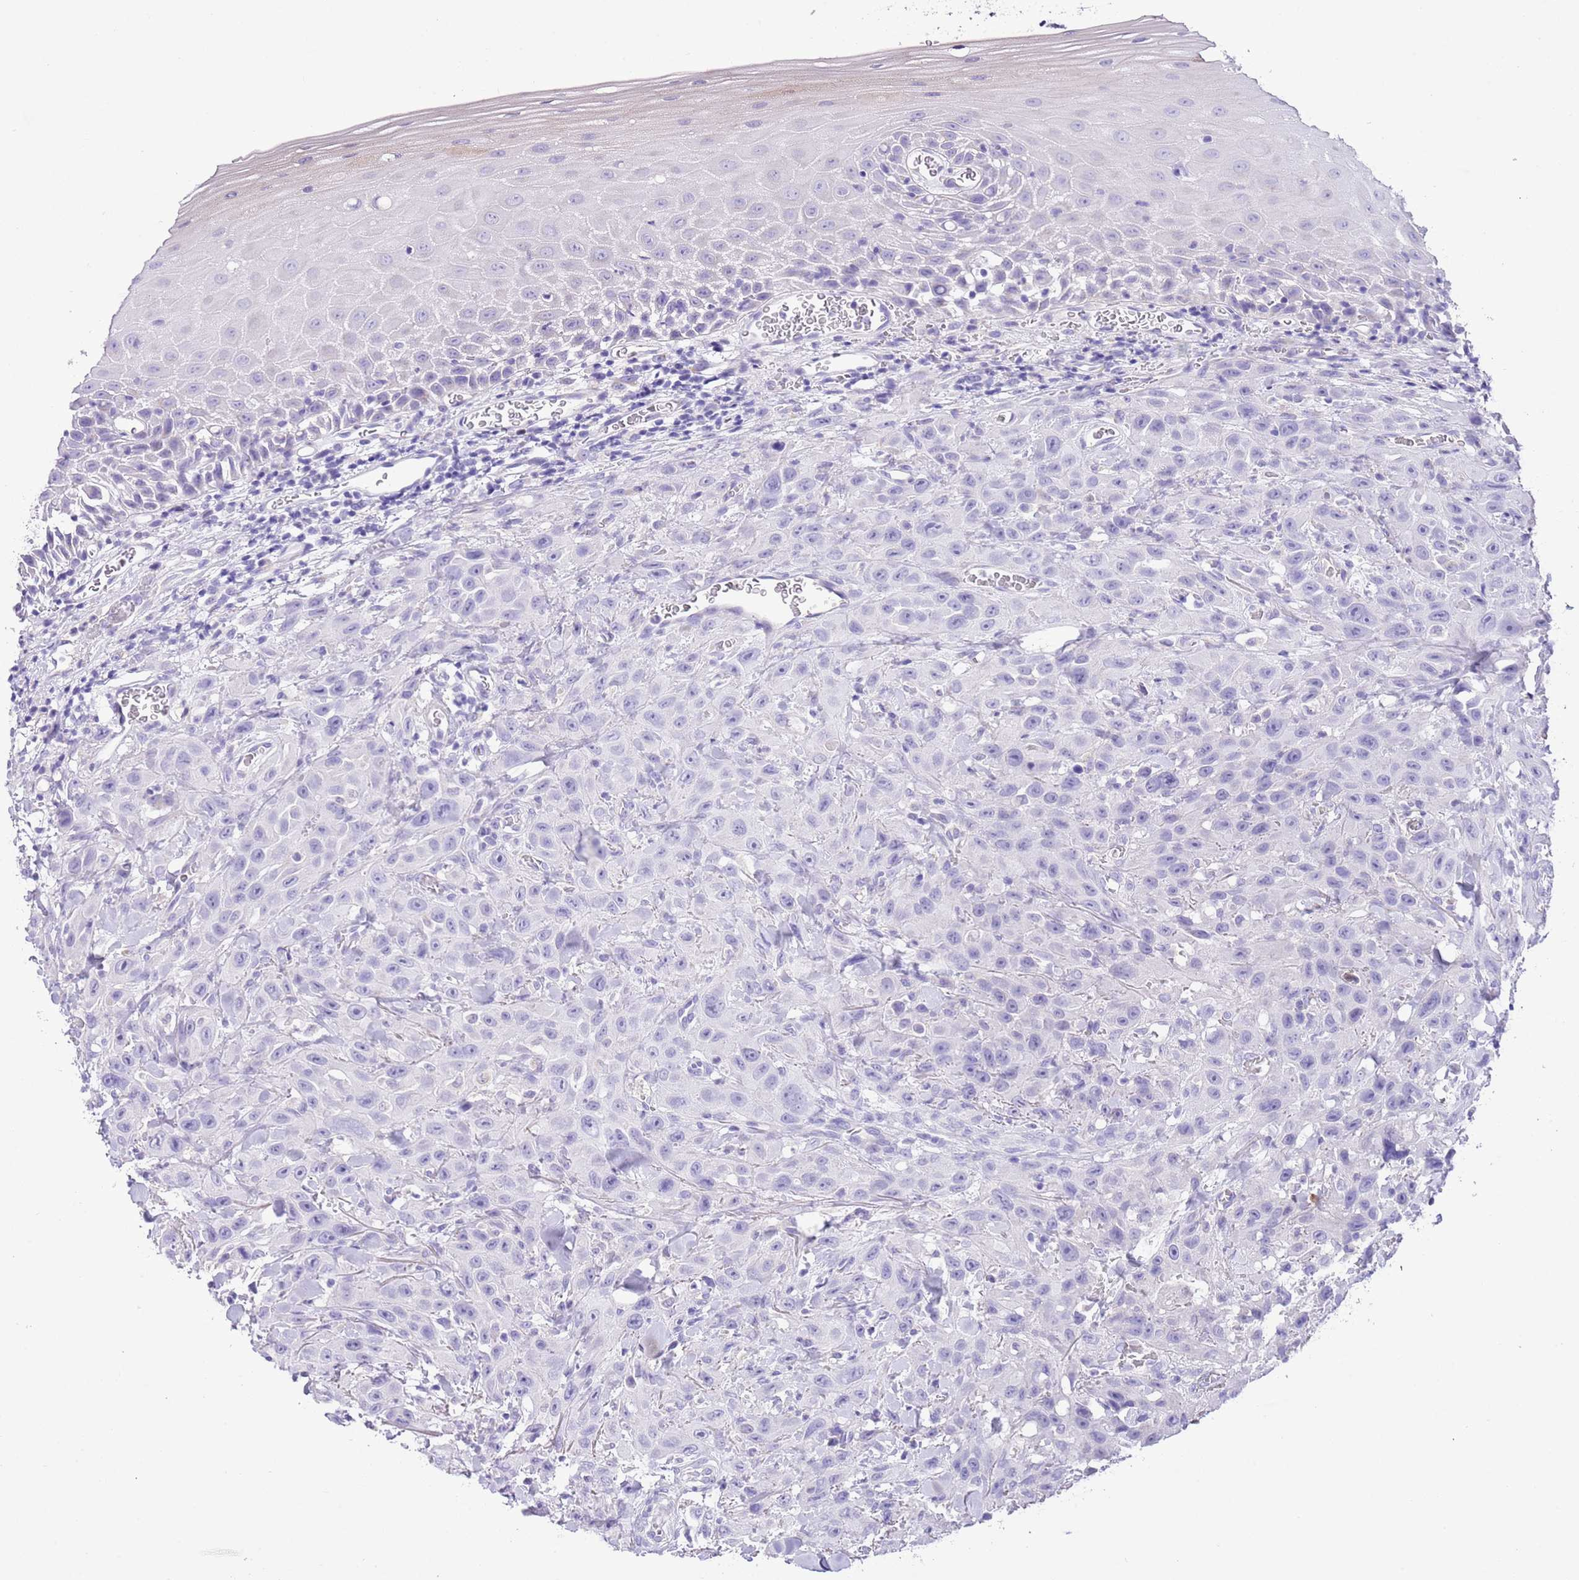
{"staining": {"intensity": "negative", "quantity": "none", "location": "none"}, "tissue": "oral mucosa", "cell_type": "Squamous epithelial cells", "image_type": "normal", "snomed": [{"axis": "morphology", "description": "Normal tissue, NOS"}, {"axis": "topography", "description": "Oral tissue"}], "caption": "Immunohistochemistry (IHC) image of normal oral mucosa: human oral mucosa stained with DAB (3,3'-diaminobenzidine) reveals no significant protein positivity in squamous epithelial cells.", "gene": "CLEC2A", "patient": {"sex": "female", "age": 70}}